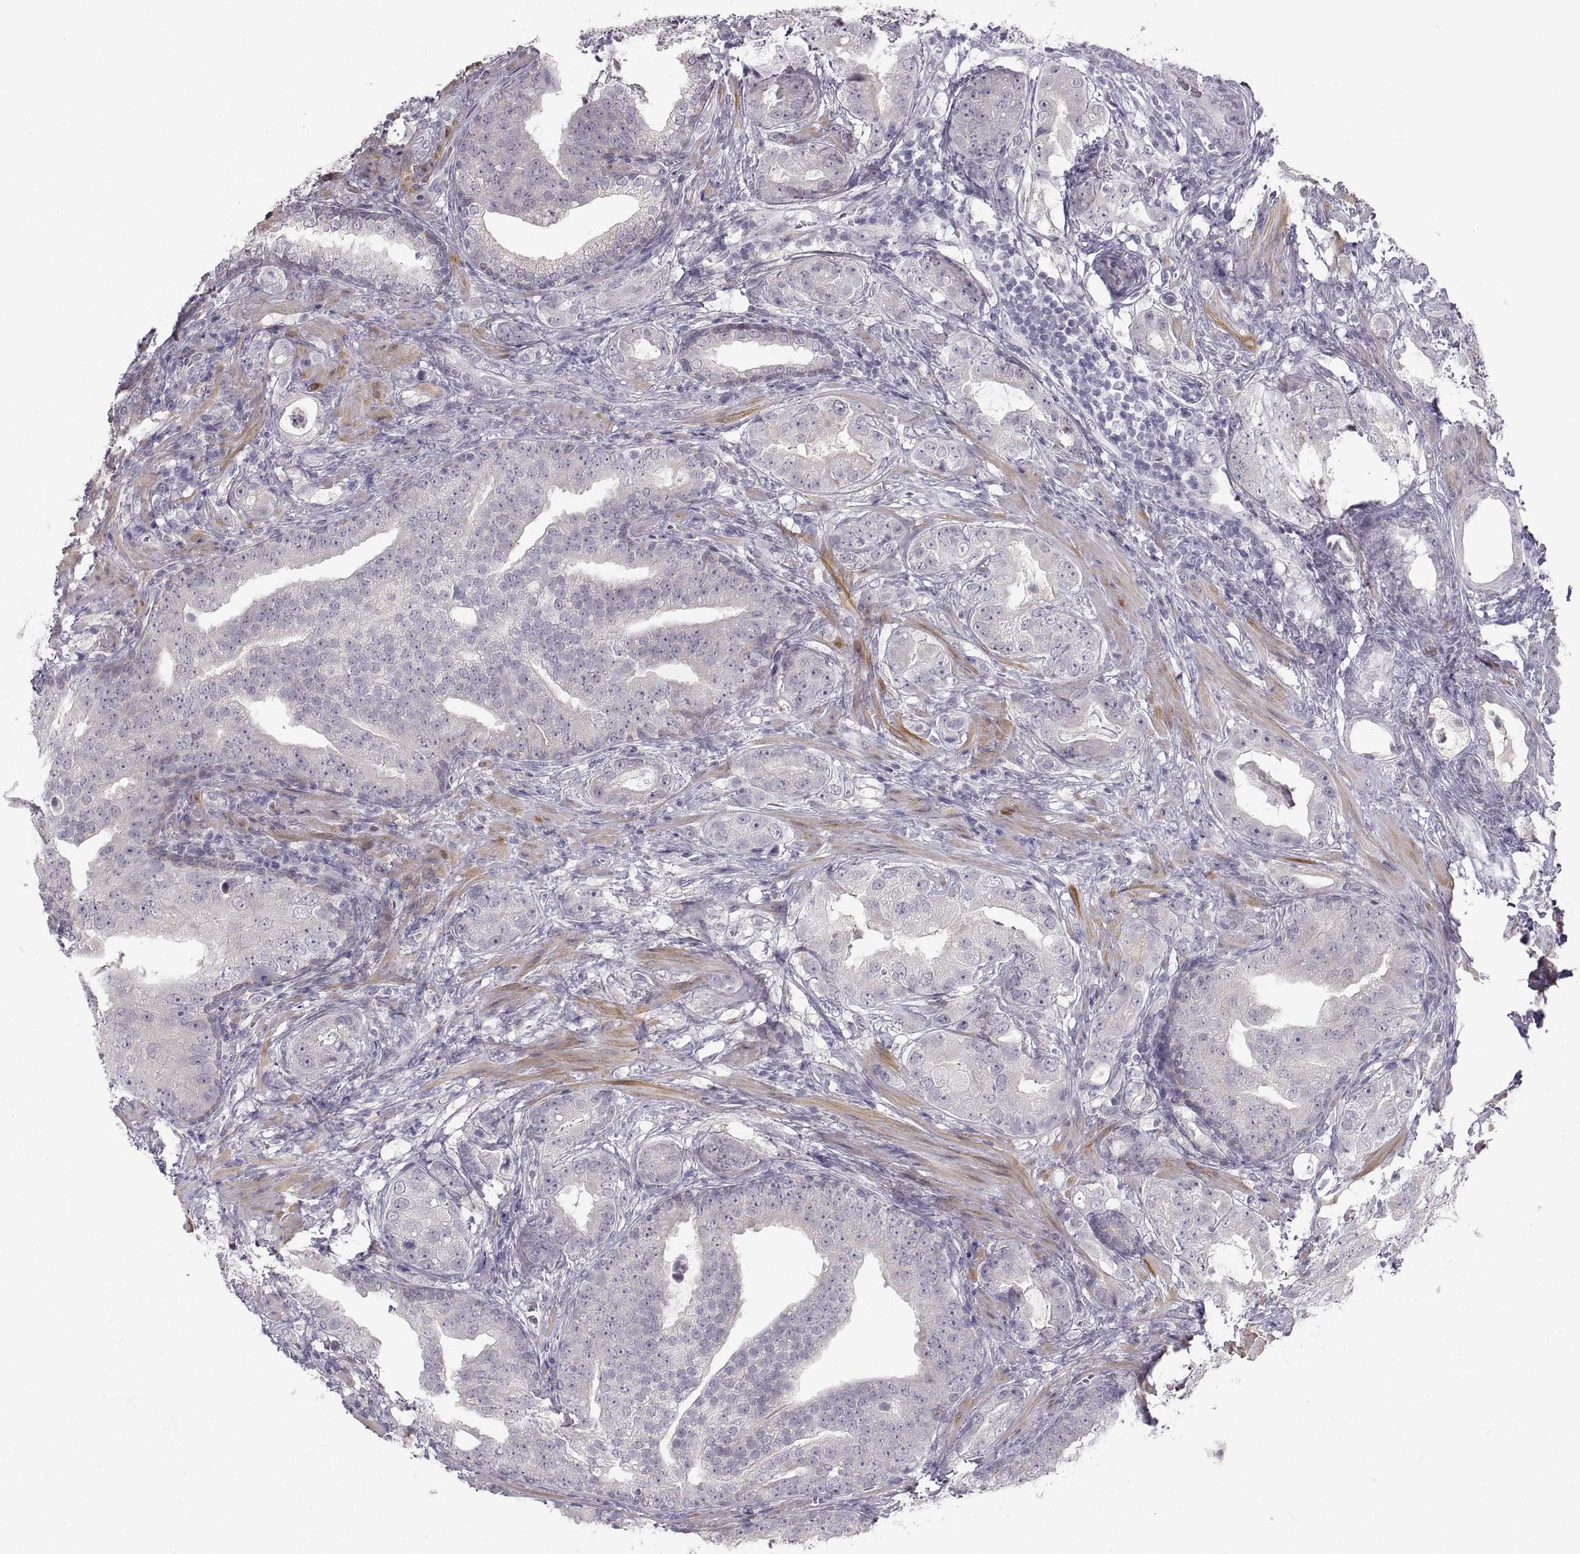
{"staining": {"intensity": "negative", "quantity": "none", "location": "none"}, "tissue": "prostate cancer", "cell_type": "Tumor cells", "image_type": "cancer", "snomed": [{"axis": "morphology", "description": "Adenocarcinoma, NOS"}, {"axis": "topography", "description": "Prostate"}], "caption": "This is an IHC micrograph of human prostate cancer. There is no expression in tumor cells.", "gene": "ZNF185", "patient": {"sex": "male", "age": 57}}